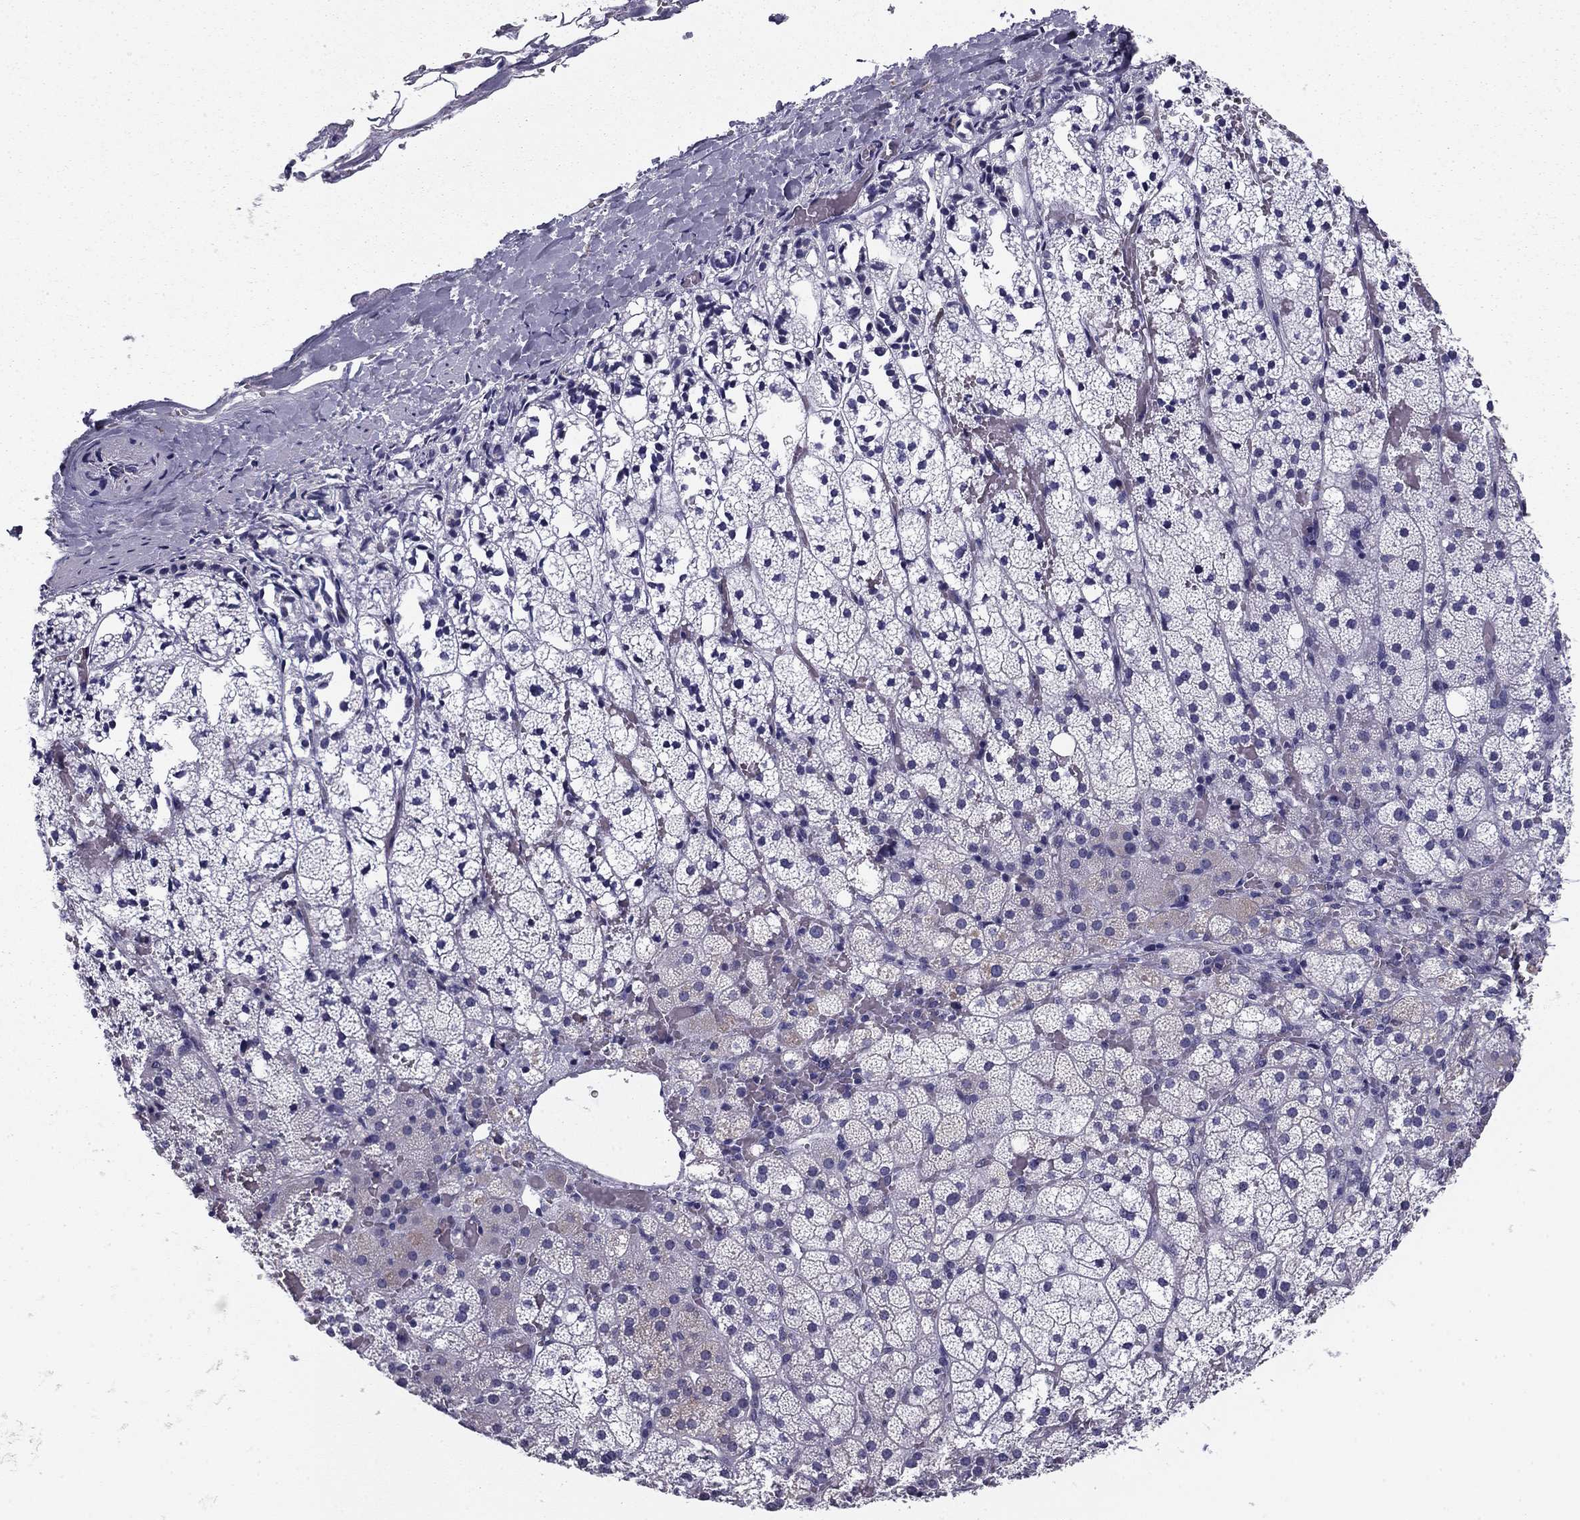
{"staining": {"intensity": "negative", "quantity": "none", "location": "none"}, "tissue": "adrenal gland", "cell_type": "Glandular cells", "image_type": "normal", "snomed": [{"axis": "morphology", "description": "Normal tissue, NOS"}, {"axis": "topography", "description": "Adrenal gland"}], "caption": "There is no significant positivity in glandular cells of adrenal gland.", "gene": "TMED3", "patient": {"sex": "male", "age": 53}}